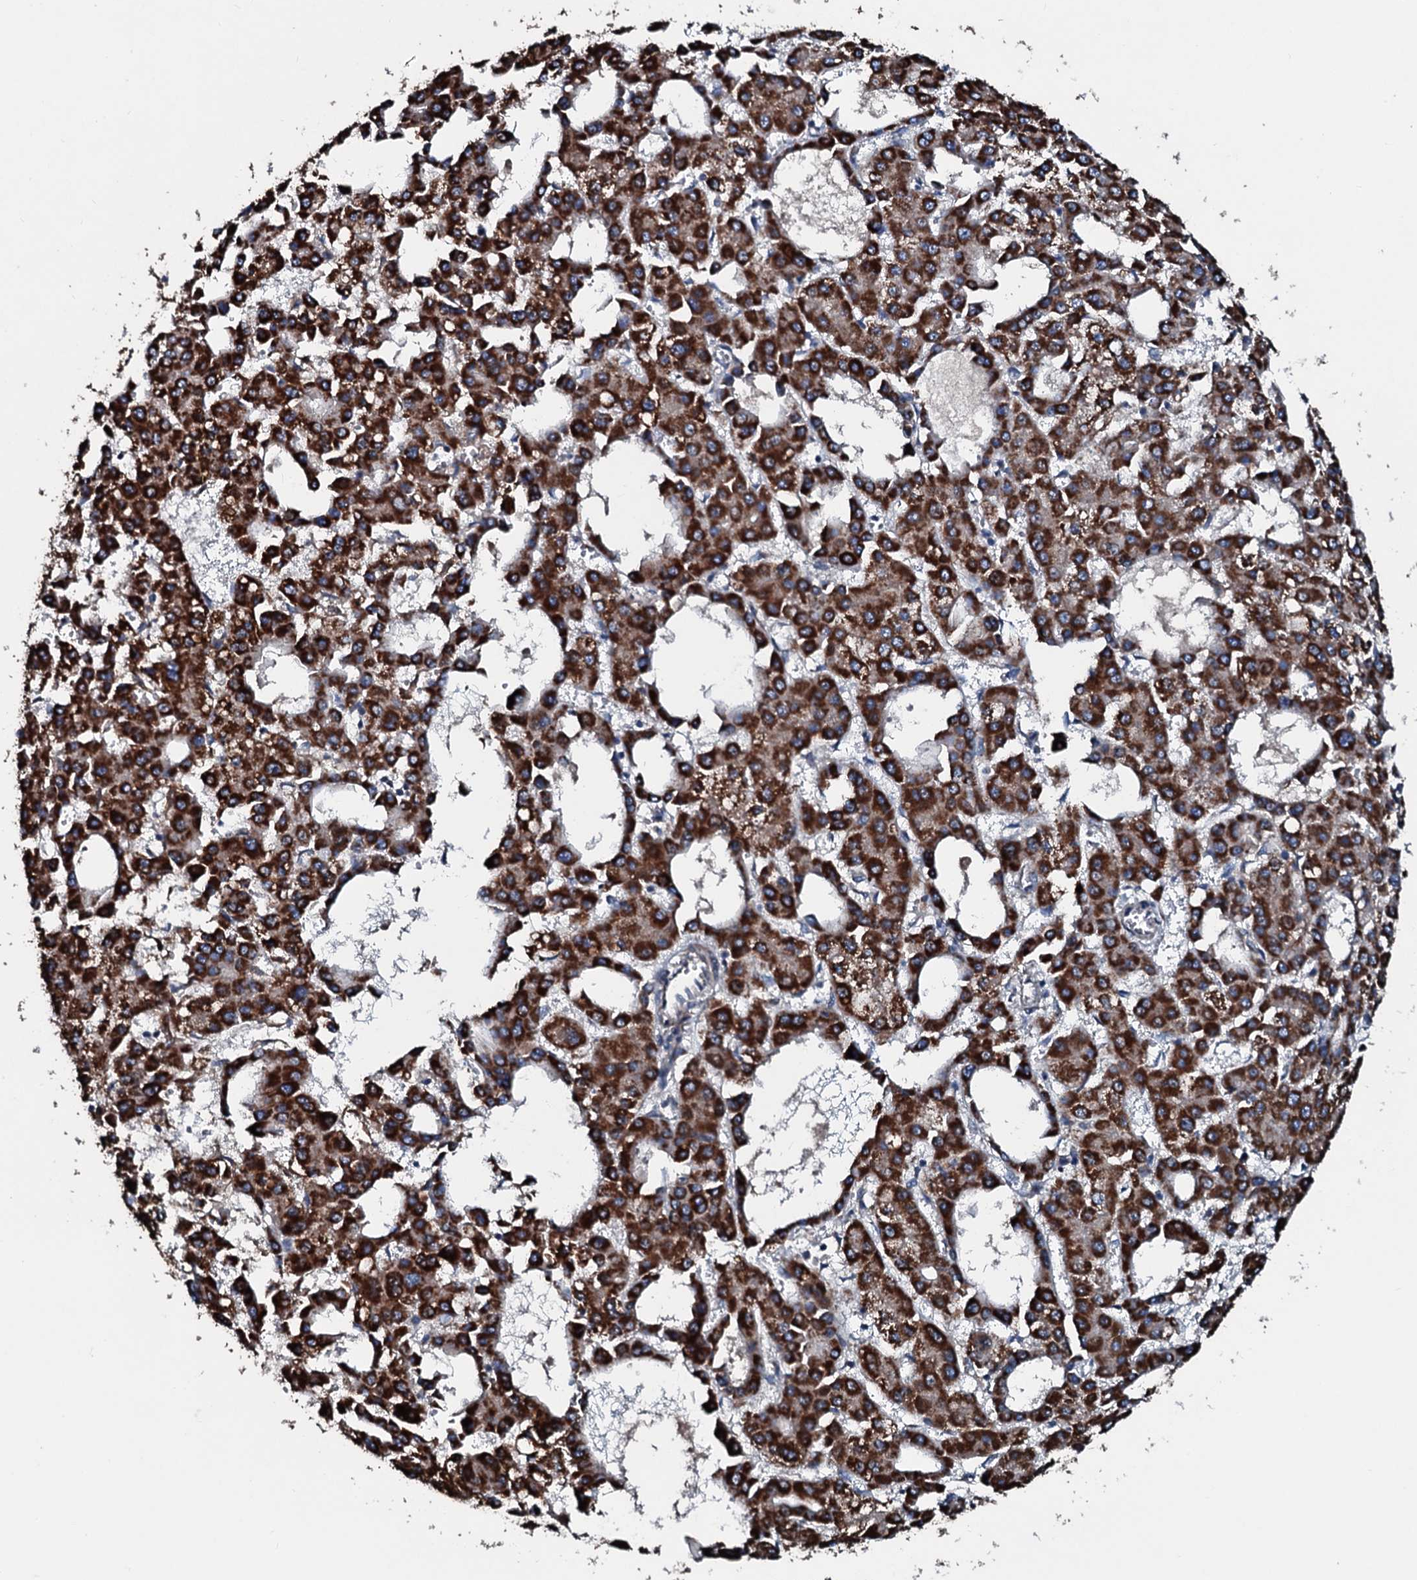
{"staining": {"intensity": "strong", "quantity": ">75%", "location": "cytoplasmic/membranous"}, "tissue": "liver cancer", "cell_type": "Tumor cells", "image_type": "cancer", "snomed": [{"axis": "morphology", "description": "Carcinoma, Hepatocellular, NOS"}, {"axis": "topography", "description": "Liver"}], "caption": "A photomicrograph of liver cancer stained for a protein exhibits strong cytoplasmic/membranous brown staining in tumor cells. (DAB IHC, brown staining for protein, blue staining for nuclei).", "gene": "ACSS3", "patient": {"sex": "male", "age": 47}}